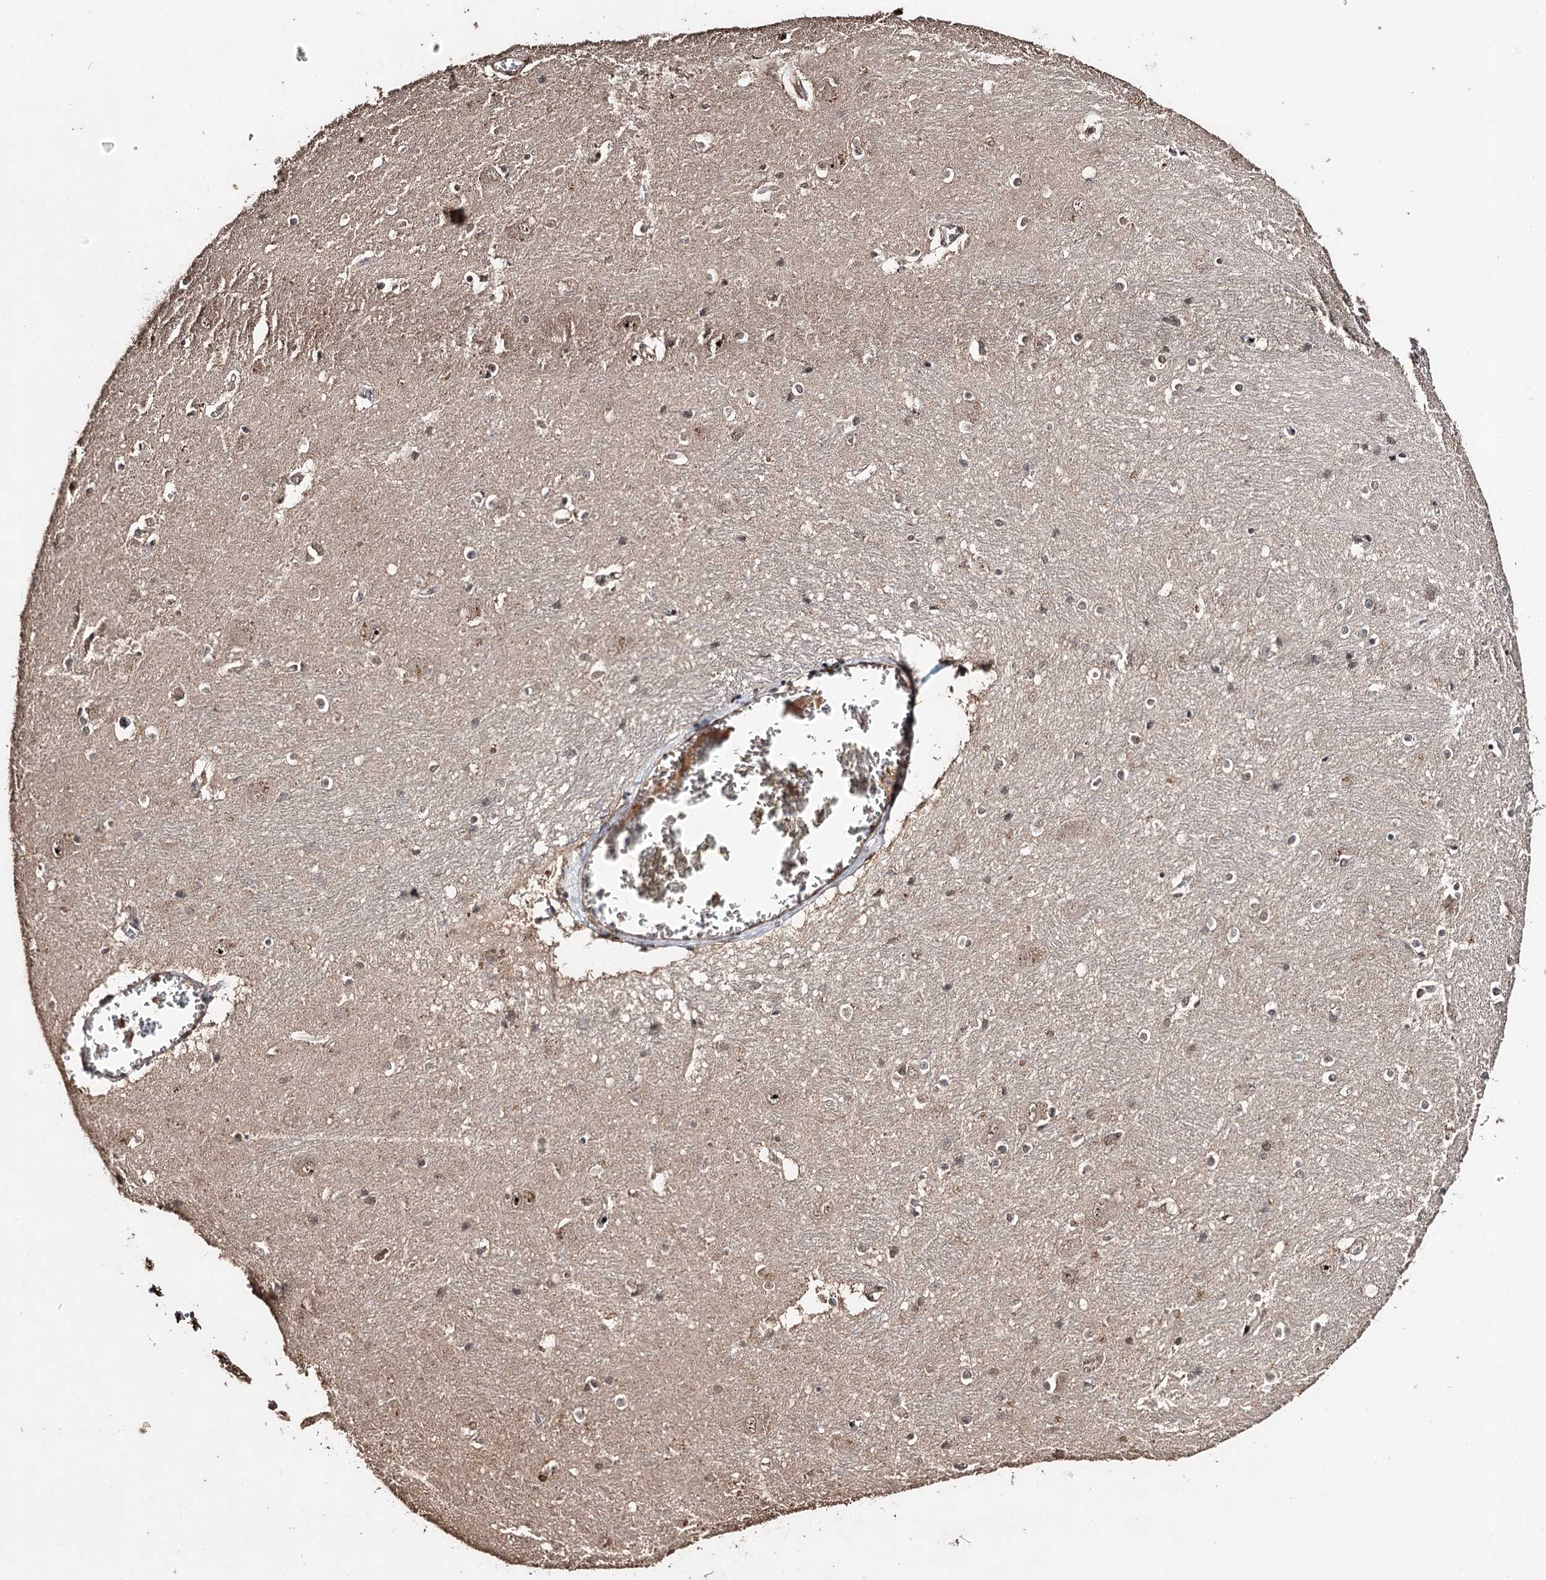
{"staining": {"intensity": "negative", "quantity": "none", "location": "none"}, "tissue": "caudate", "cell_type": "Glial cells", "image_type": "normal", "snomed": [{"axis": "morphology", "description": "Normal tissue, NOS"}, {"axis": "topography", "description": "Lateral ventricle wall"}], "caption": "Immunohistochemistry photomicrograph of normal human caudate stained for a protein (brown), which demonstrates no positivity in glial cells.", "gene": "MKNK2", "patient": {"sex": "male", "age": 37}}